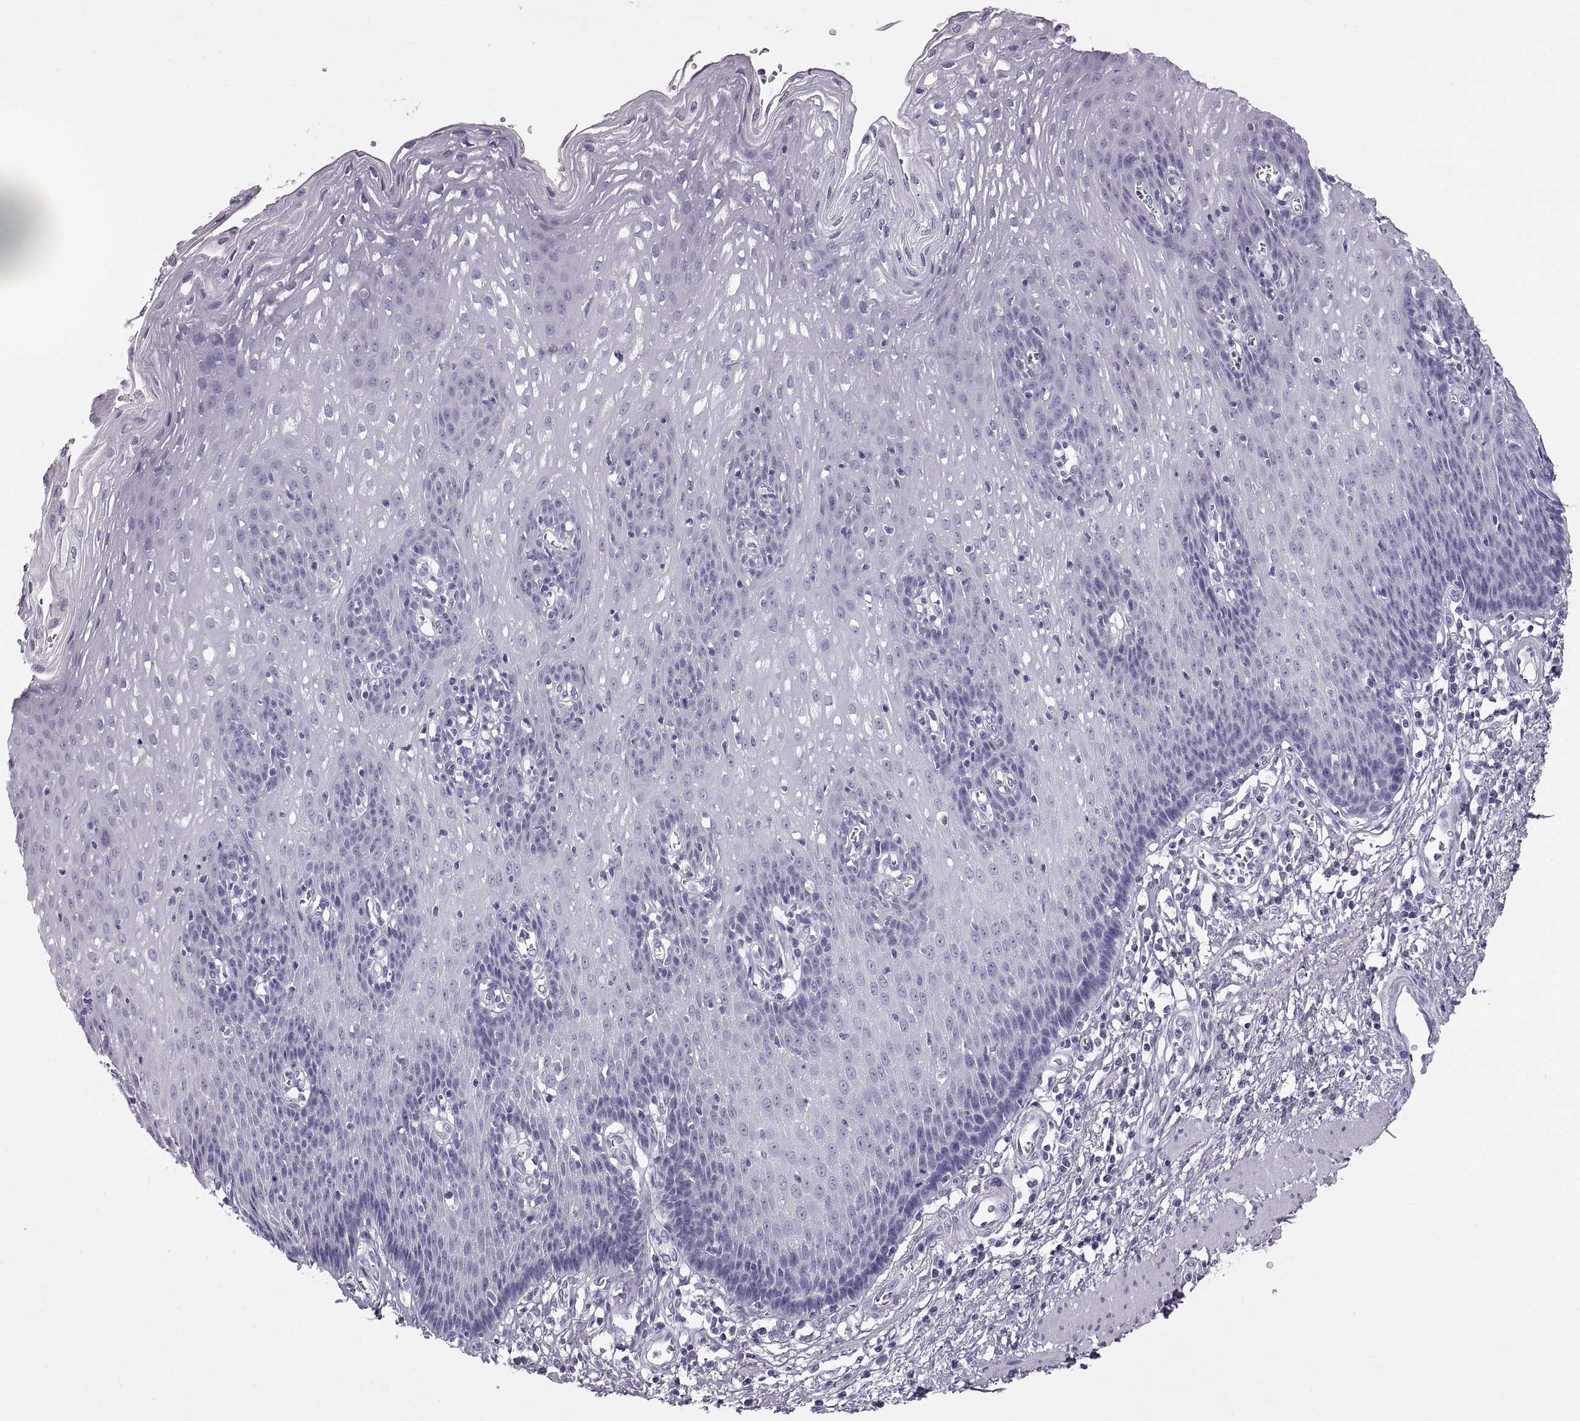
{"staining": {"intensity": "negative", "quantity": "none", "location": "none"}, "tissue": "esophagus", "cell_type": "Squamous epithelial cells", "image_type": "normal", "snomed": [{"axis": "morphology", "description": "Normal tissue, NOS"}, {"axis": "topography", "description": "Esophagus"}], "caption": "Squamous epithelial cells are negative for protein expression in normal human esophagus. (DAB (3,3'-diaminobenzidine) IHC visualized using brightfield microscopy, high magnification).", "gene": "WFDC8", "patient": {"sex": "male", "age": 57}}